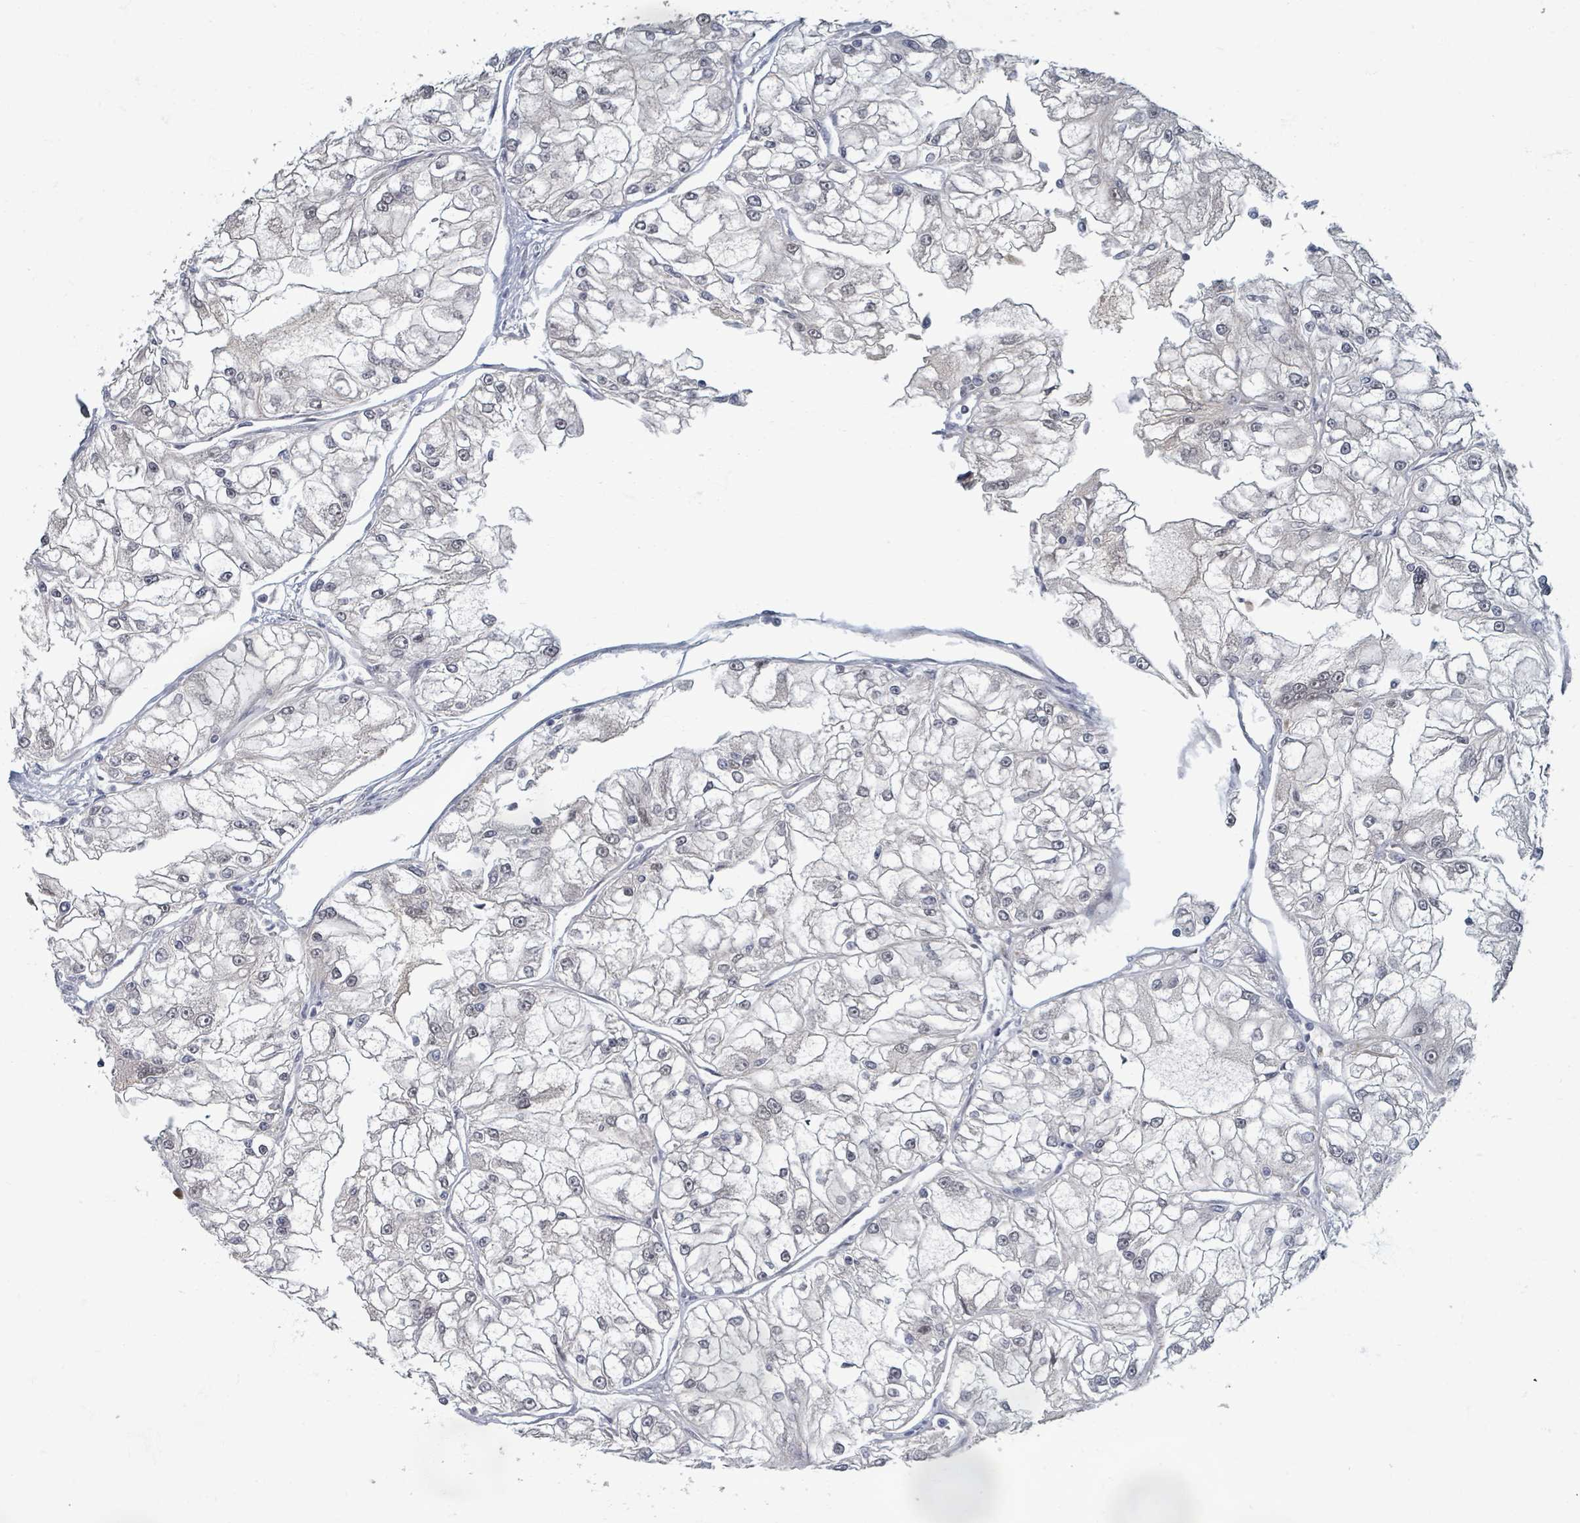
{"staining": {"intensity": "negative", "quantity": "none", "location": "none"}, "tissue": "renal cancer", "cell_type": "Tumor cells", "image_type": "cancer", "snomed": [{"axis": "morphology", "description": "Adenocarcinoma, NOS"}, {"axis": "topography", "description": "Kidney"}], "caption": "Renal adenocarcinoma stained for a protein using IHC exhibits no staining tumor cells.", "gene": "INTS15", "patient": {"sex": "female", "age": 72}}